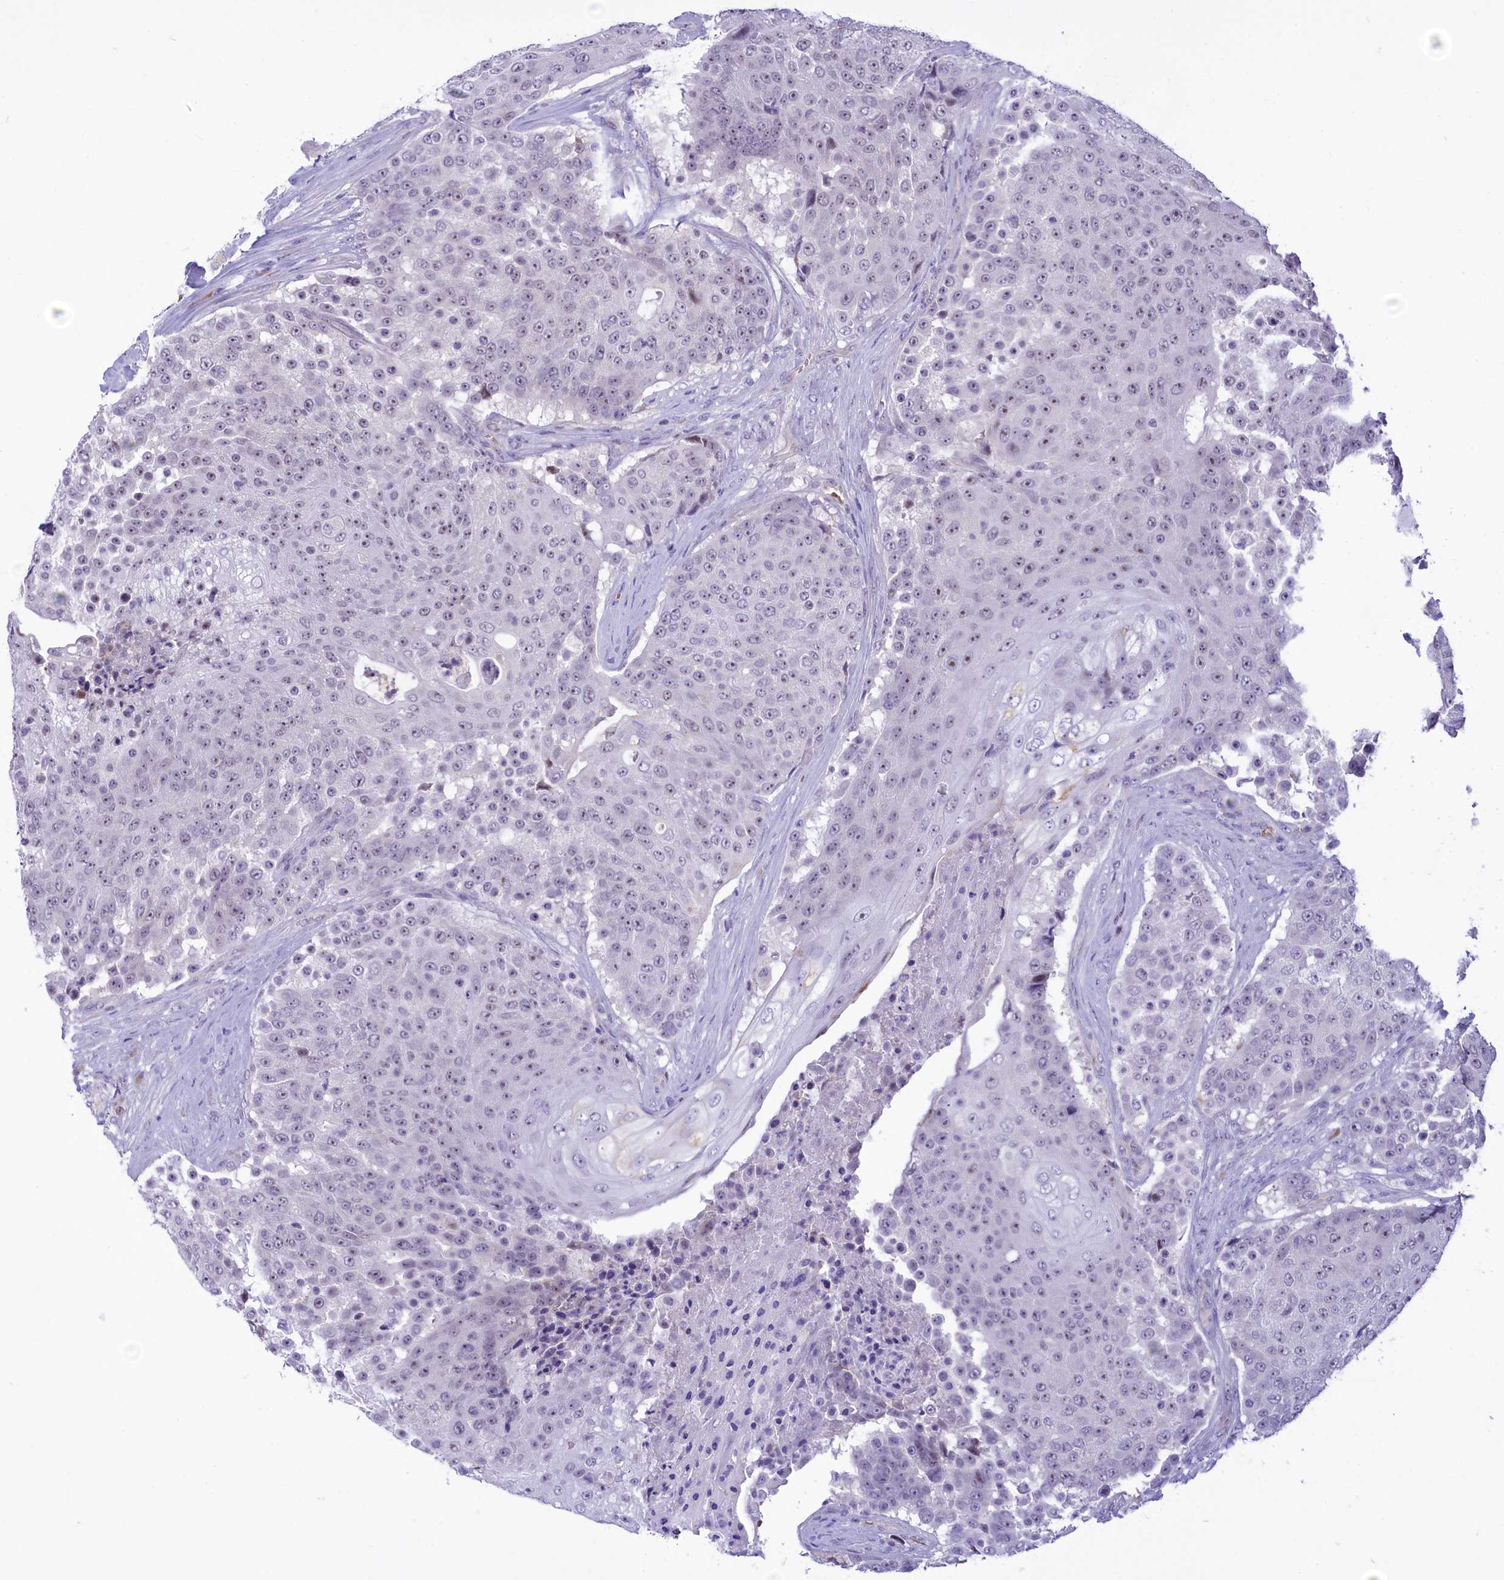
{"staining": {"intensity": "negative", "quantity": "none", "location": "none"}, "tissue": "urothelial cancer", "cell_type": "Tumor cells", "image_type": "cancer", "snomed": [{"axis": "morphology", "description": "Urothelial carcinoma, High grade"}, {"axis": "topography", "description": "Urinary bladder"}], "caption": "High-grade urothelial carcinoma was stained to show a protein in brown. There is no significant expression in tumor cells.", "gene": "DCAF16", "patient": {"sex": "female", "age": 63}}